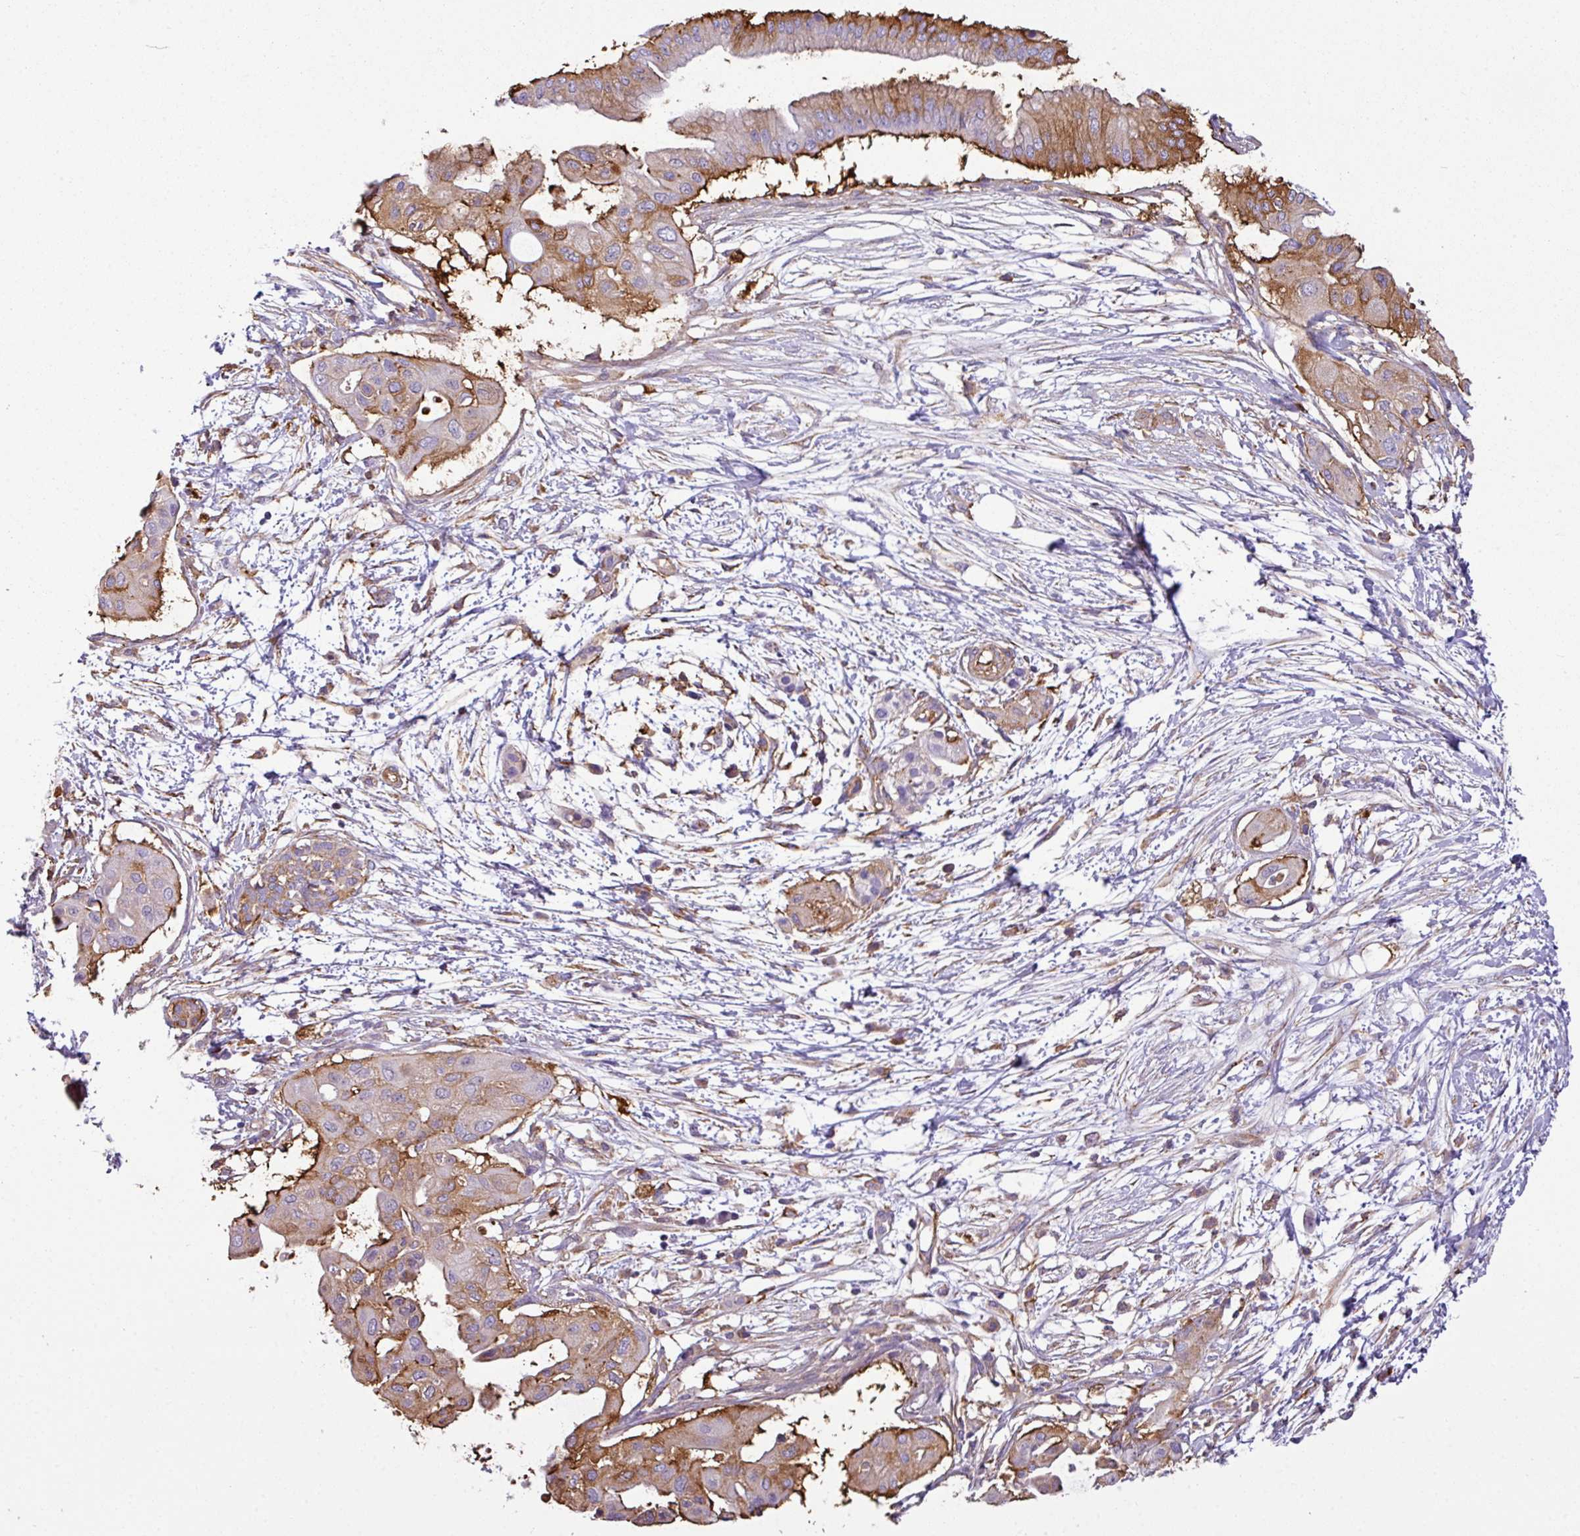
{"staining": {"intensity": "moderate", "quantity": "25%-75%", "location": "cytoplasmic/membranous"}, "tissue": "pancreatic cancer", "cell_type": "Tumor cells", "image_type": "cancer", "snomed": [{"axis": "morphology", "description": "Adenocarcinoma, NOS"}, {"axis": "topography", "description": "Pancreas"}], "caption": "Tumor cells exhibit medium levels of moderate cytoplasmic/membranous staining in about 25%-75% of cells in human pancreatic cancer (adenocarcinoma).", "gene": "XNDC1N", "patient": {"sex": "male", "age": 68}}